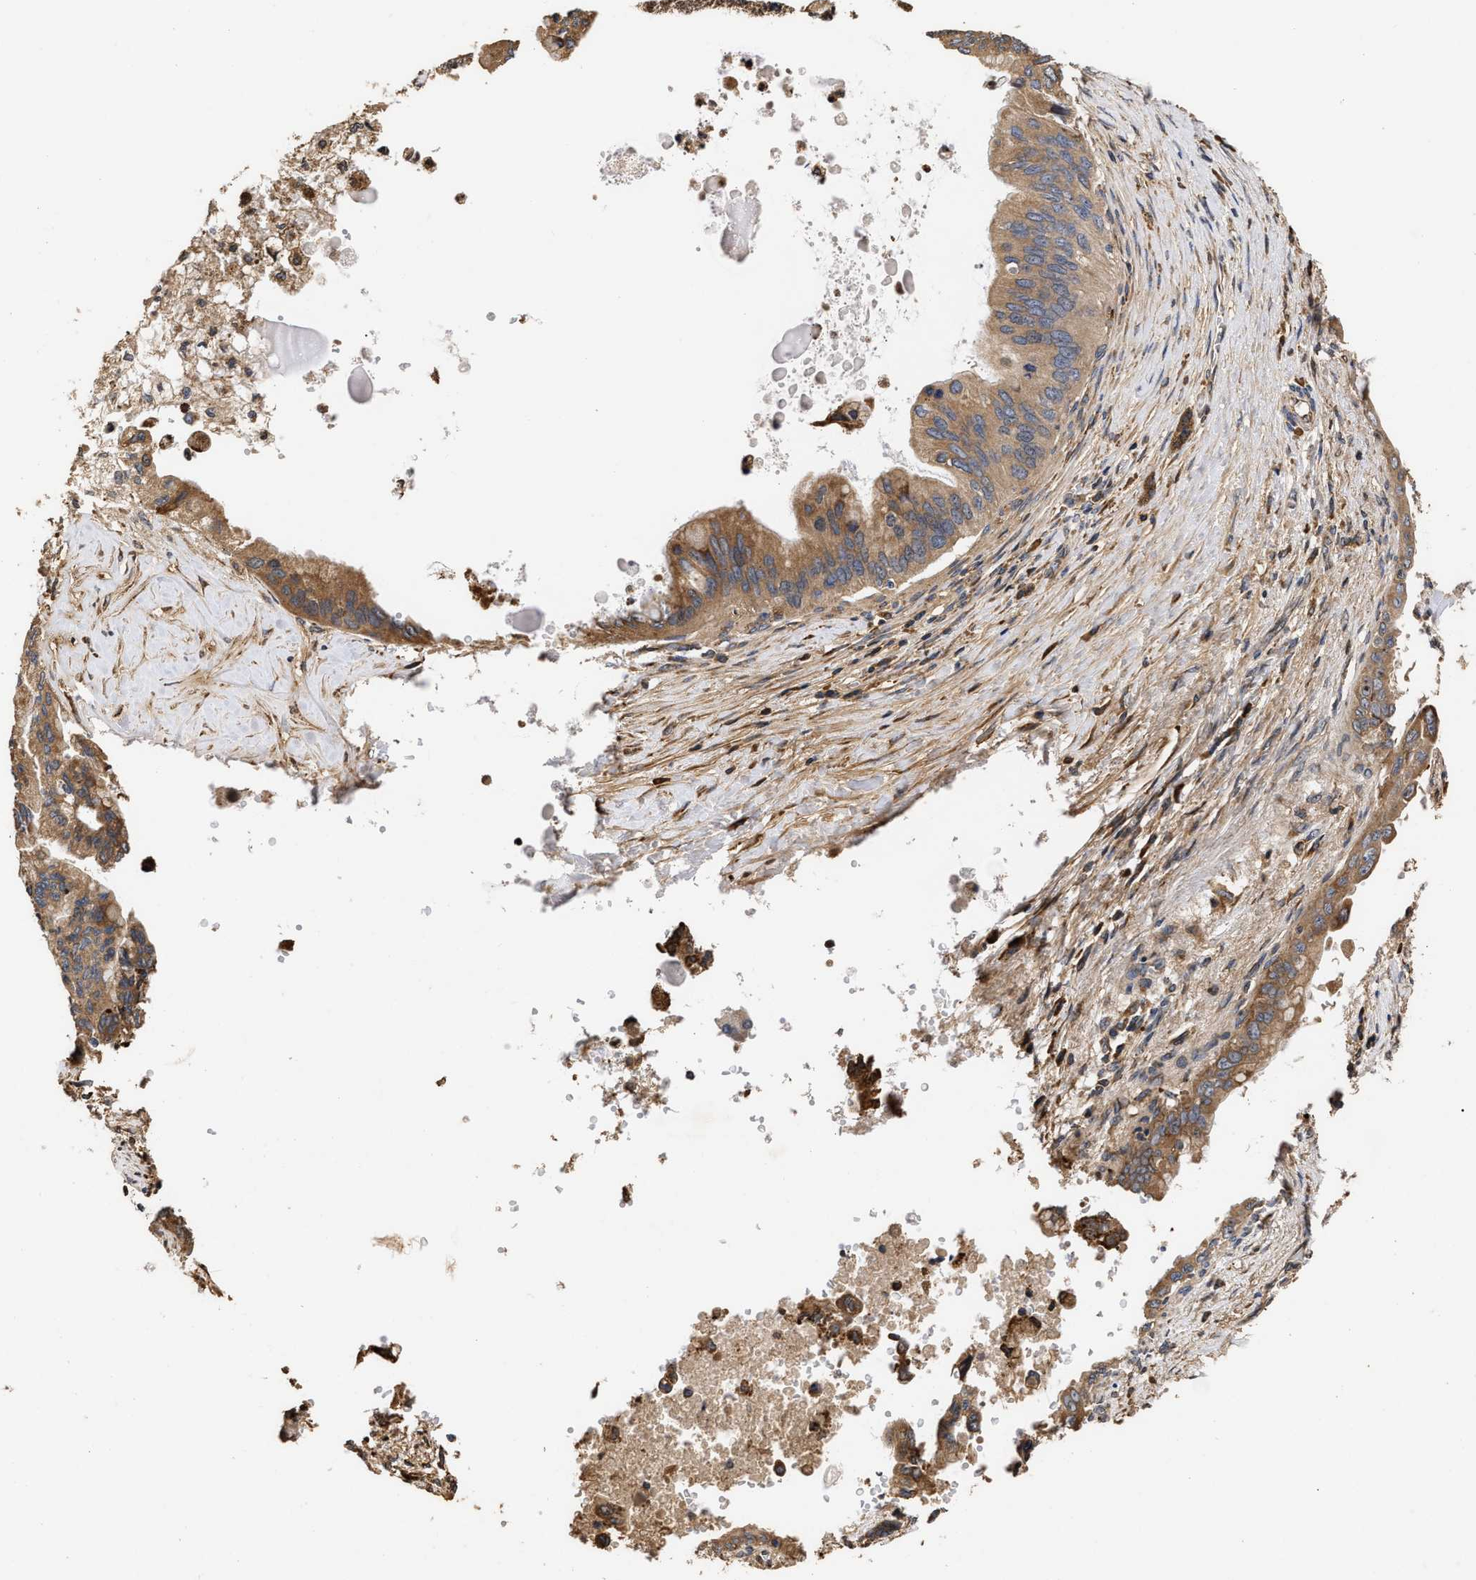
{"staining": {"intensity": "moderate", "quantity": ">75%", "location": "cytoplasmic/membranous"}, "tissue": "pancreatic cancer", "cell_type": "Tumor cells", "image_type": "cancer", "snomed": [{"axis": "morphology", "description": "Adenocarcinoma, NOS"}, {"axis": "topography", "description": "Pancreas"}], "caption": "The histopathology image shows a brown stain indicating the presence of a protein in the cytoplasmic/membranous of tumor cells in pancreatic adenocarcinoma. (Brightfield microscopy of DAB IHC at high magnification).", "gene": "GOSR1", "patient": {"sex": "female", "age": 73}}